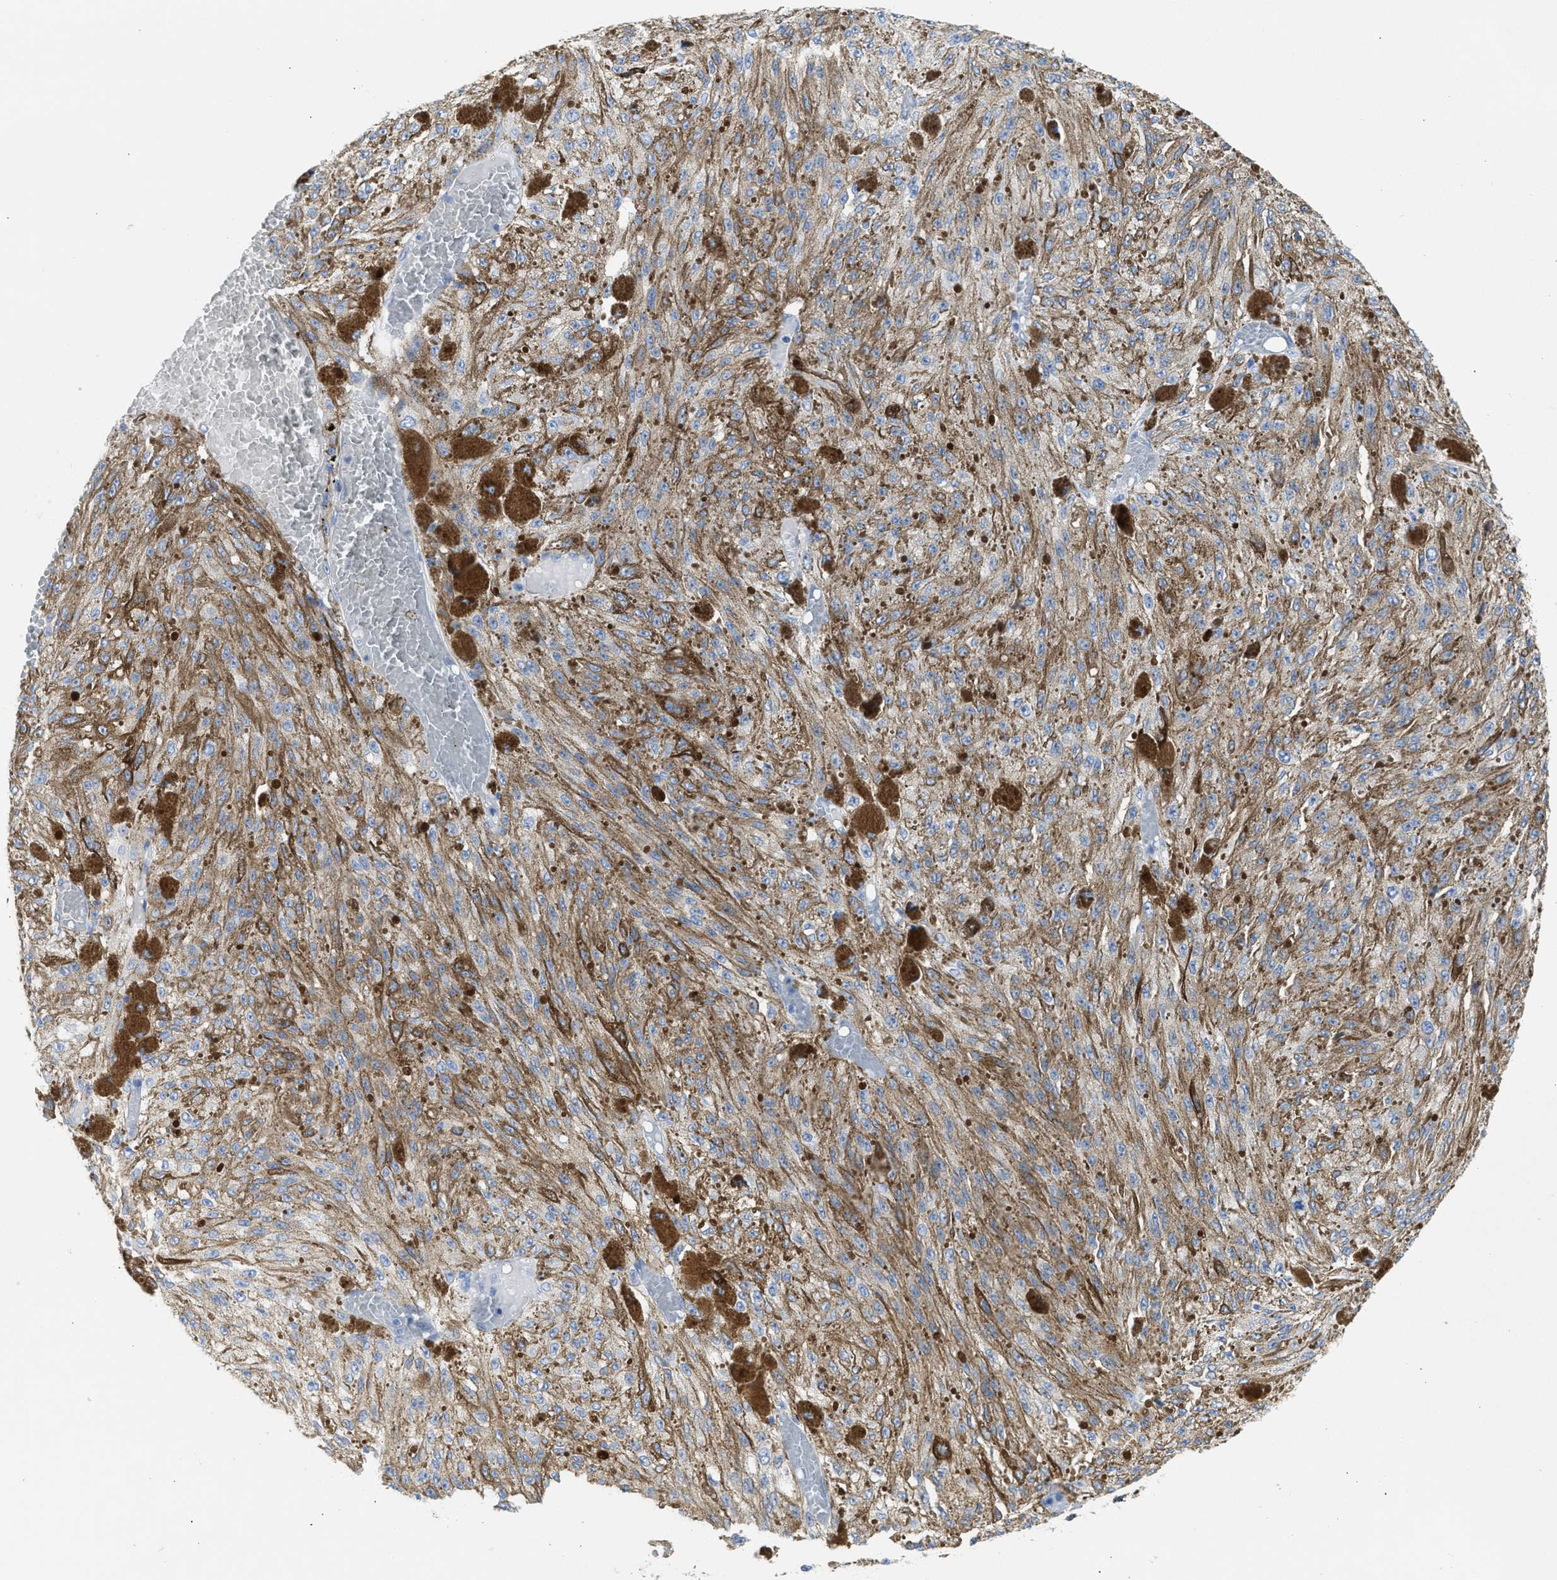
{"staining": {"intensity": "moderate", "quantity": ">75%", "location": "cytoplasmic/membranous"}, "tissue": "melanoma", "cell_type": "Tumor cells", "image_type": "cancer", "snomed": [{"axis": "morphology", "description": "Malignant melanoma, NOS"}, {"axis": "topography", "description": "Other"}], "caption": "Human malignant melanoma stained for a protein (brown) shows moderate cytoplasmic/membranous positive staining in about >75% of tumor cells.", "gene": "NCAM1", "patient": {"sex": "male", "age": 79}}